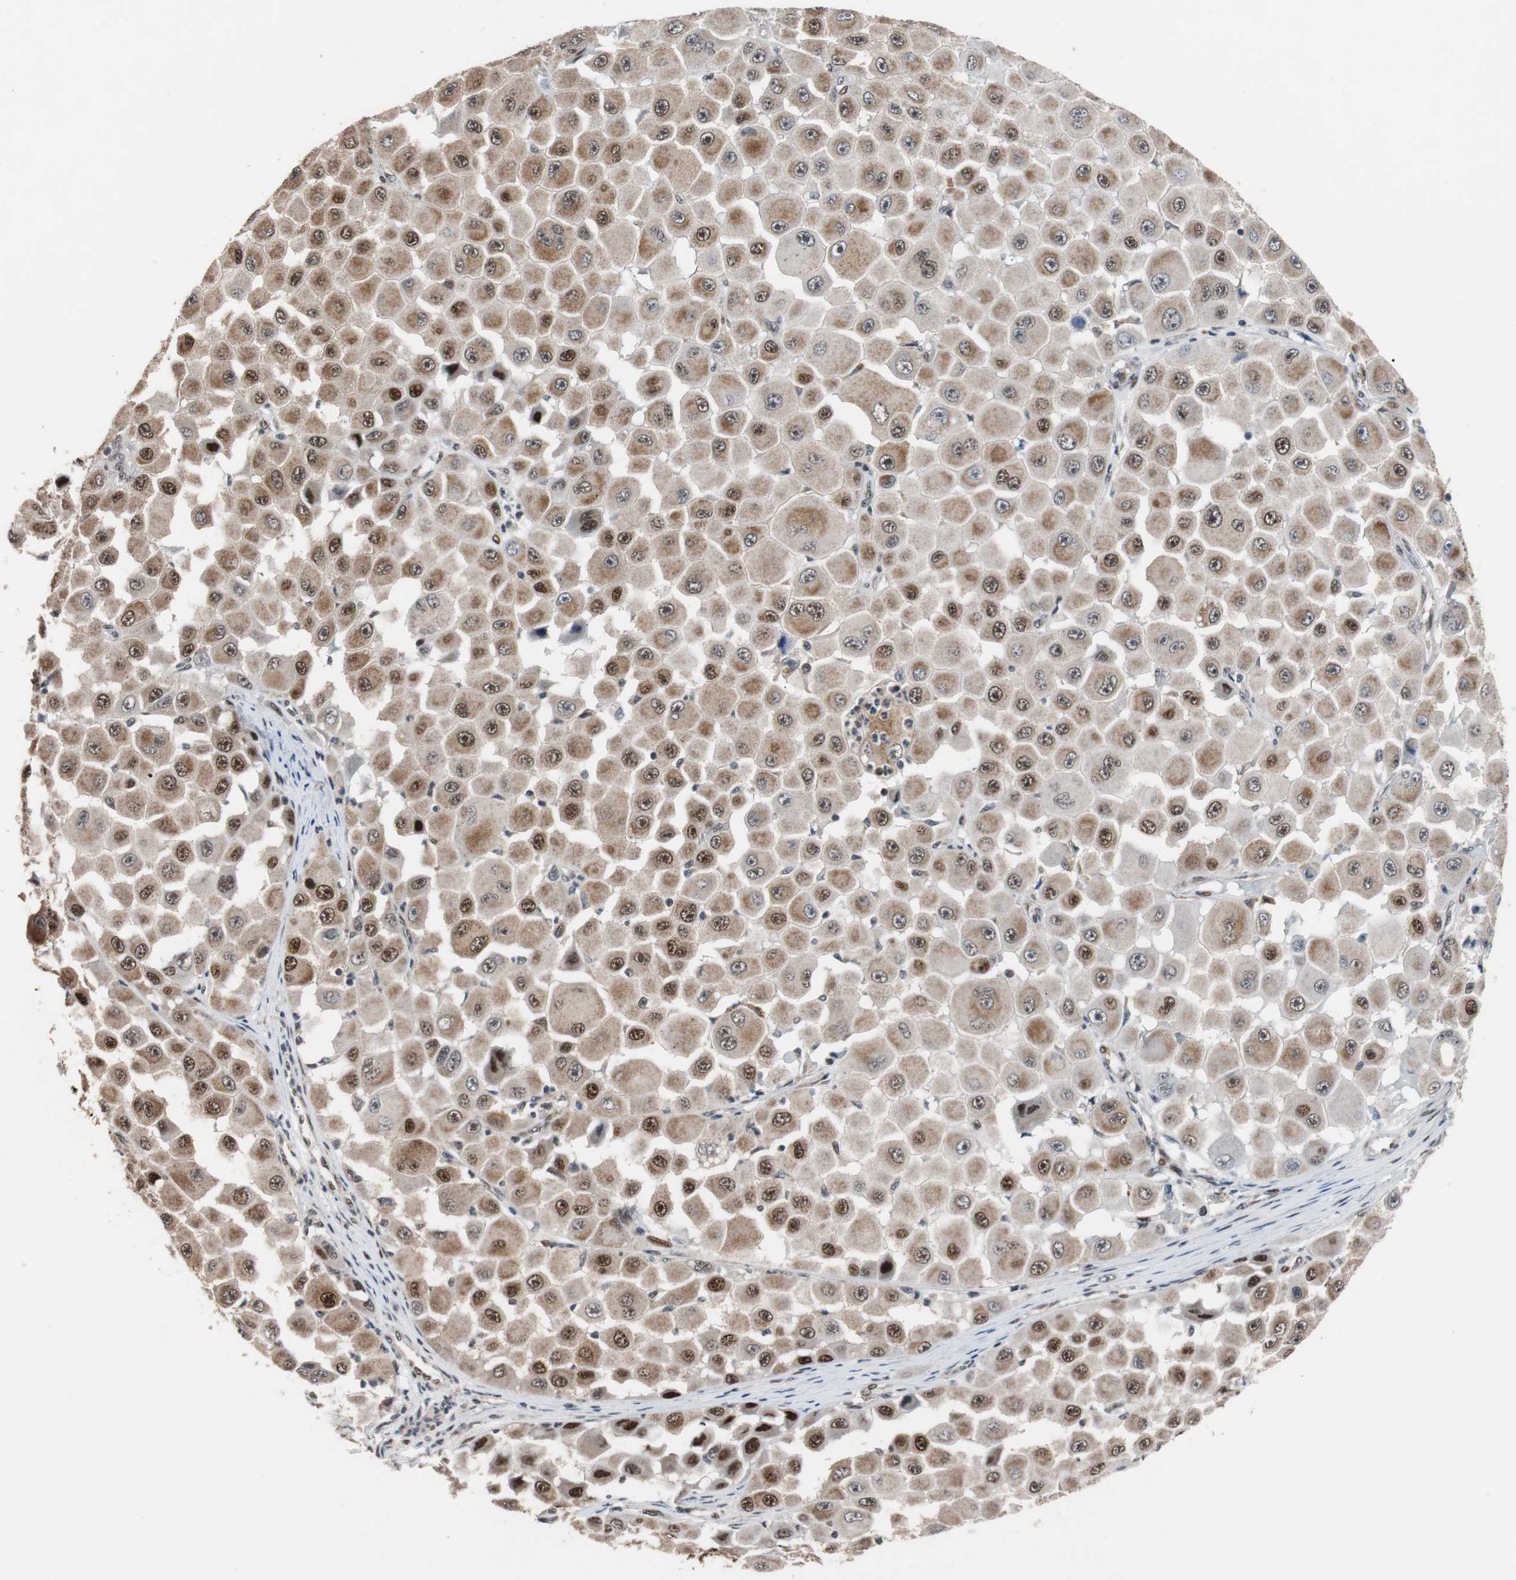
{"staining": {"intensity": "strong", "quantity": ">75%", "location": "cytoplasmic/membranous,nuclear"}, "tissue": "melanoma", "cell_type": "Tumor cells", "image_type": "cancer", "snomed": [{"axis": "morphology", "description": "Malignant melanoma, NOS"}, {"axis": "topography", "description": "Skin"}], "caption": "High-magnification brightfield microscopy of malignant melanoma stained with DAB (3,3'-diaminobenzidine) (brown) and counterstained with hematoxylin (blue). tumor cells exhibit strong cytoplasmic/membranous and nuclear expression is identified in about>75% of cells. (DAB IHC with brightfield microscopy, high magnification).", "gene": "NBL1", "patient": {"sex": "female", "age": 81}}